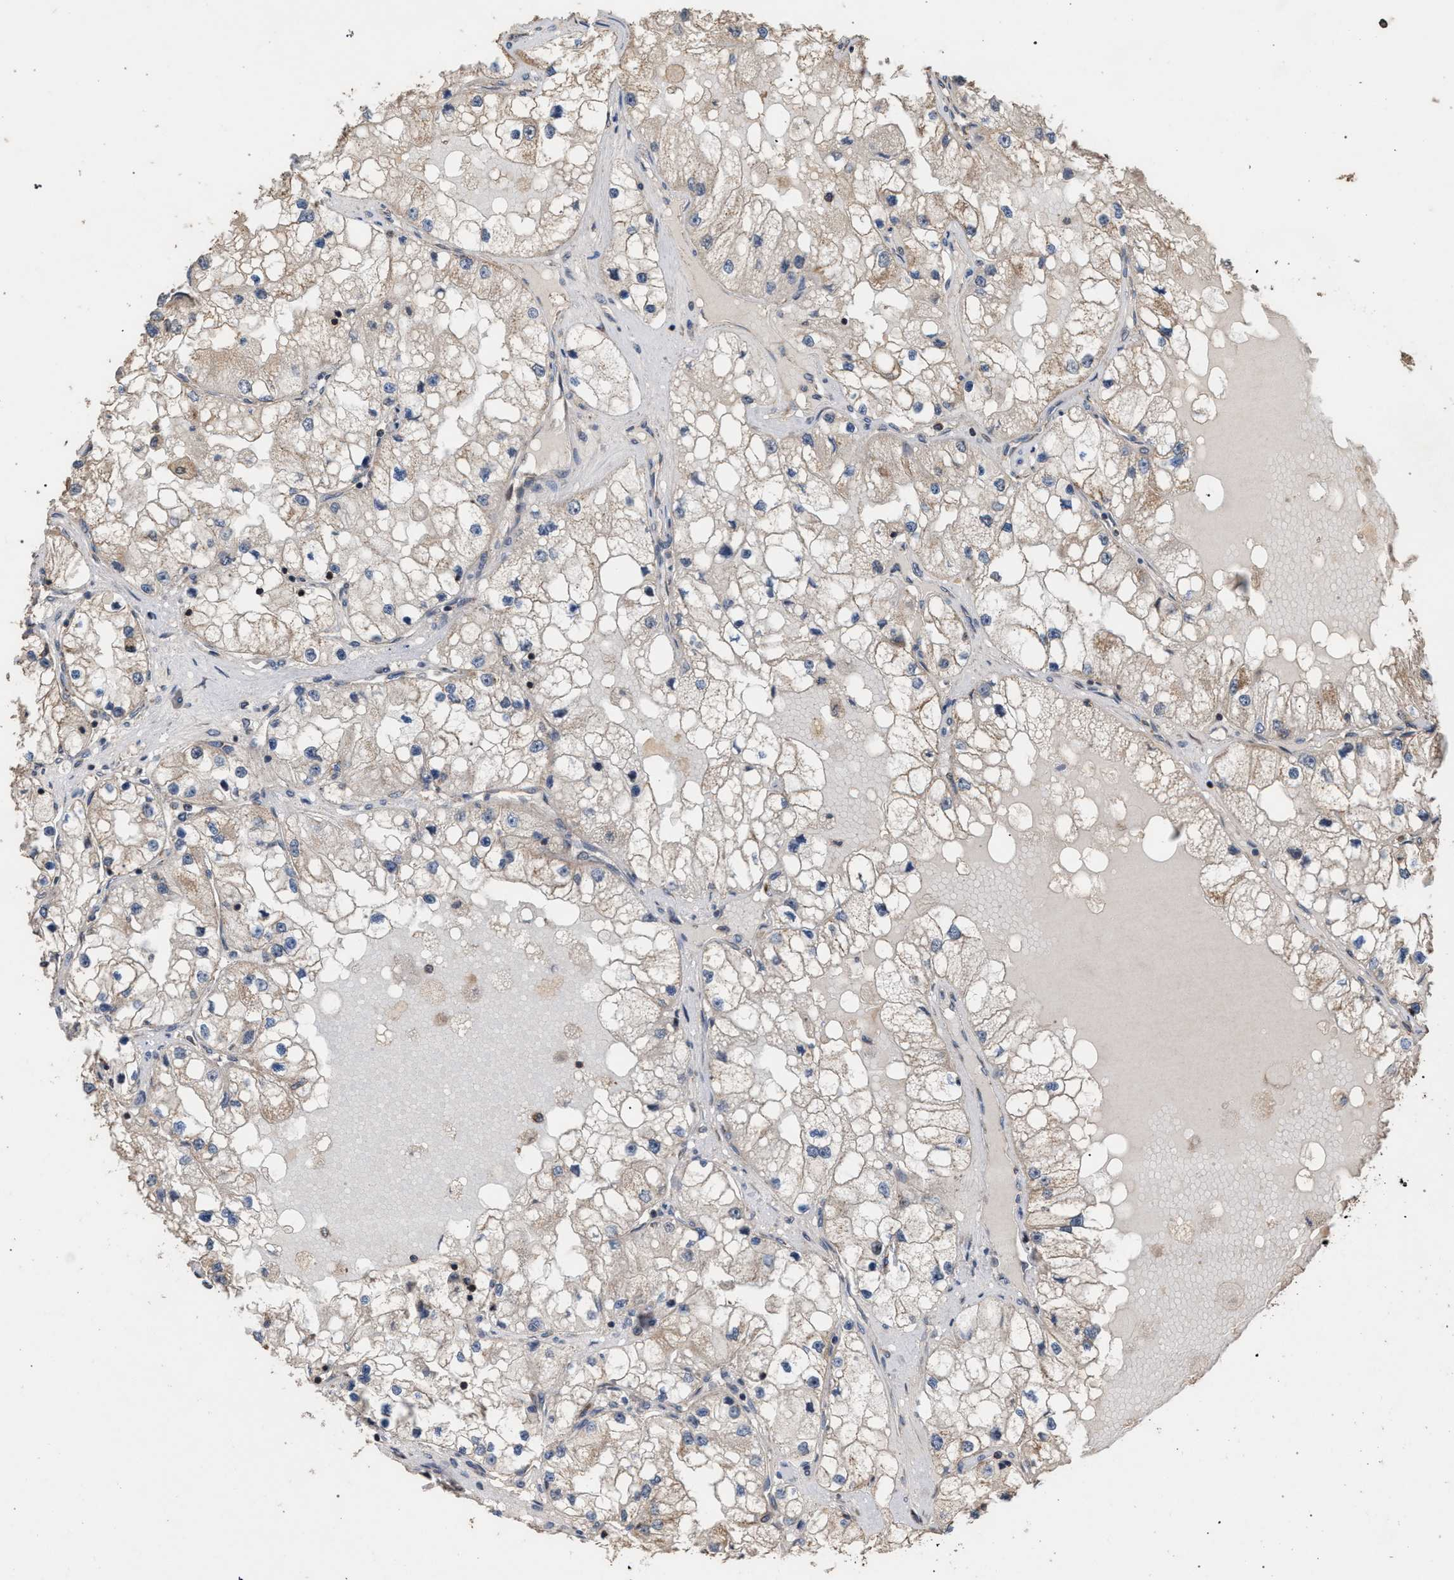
{"staining": {"intensity": "weak", "quantity": "<25%", "location": "cytoplasmic/membranous"}, "tissue": "renal cancer", "cell_type": "Tumor cells", "image_type": "cancer", "snomed": [{"axis": "morphology", "description": "Adenocarcinoma, NOS"}, {"axis": "topography", "description": "Kidney"}], "caption": "The immunohistochemistry (IHC) photomicrograph has no significant staining in tumor cells of renal cancer tissue.", "gene": "NAA35", "patient": {"sex": "male", "age": 68}}